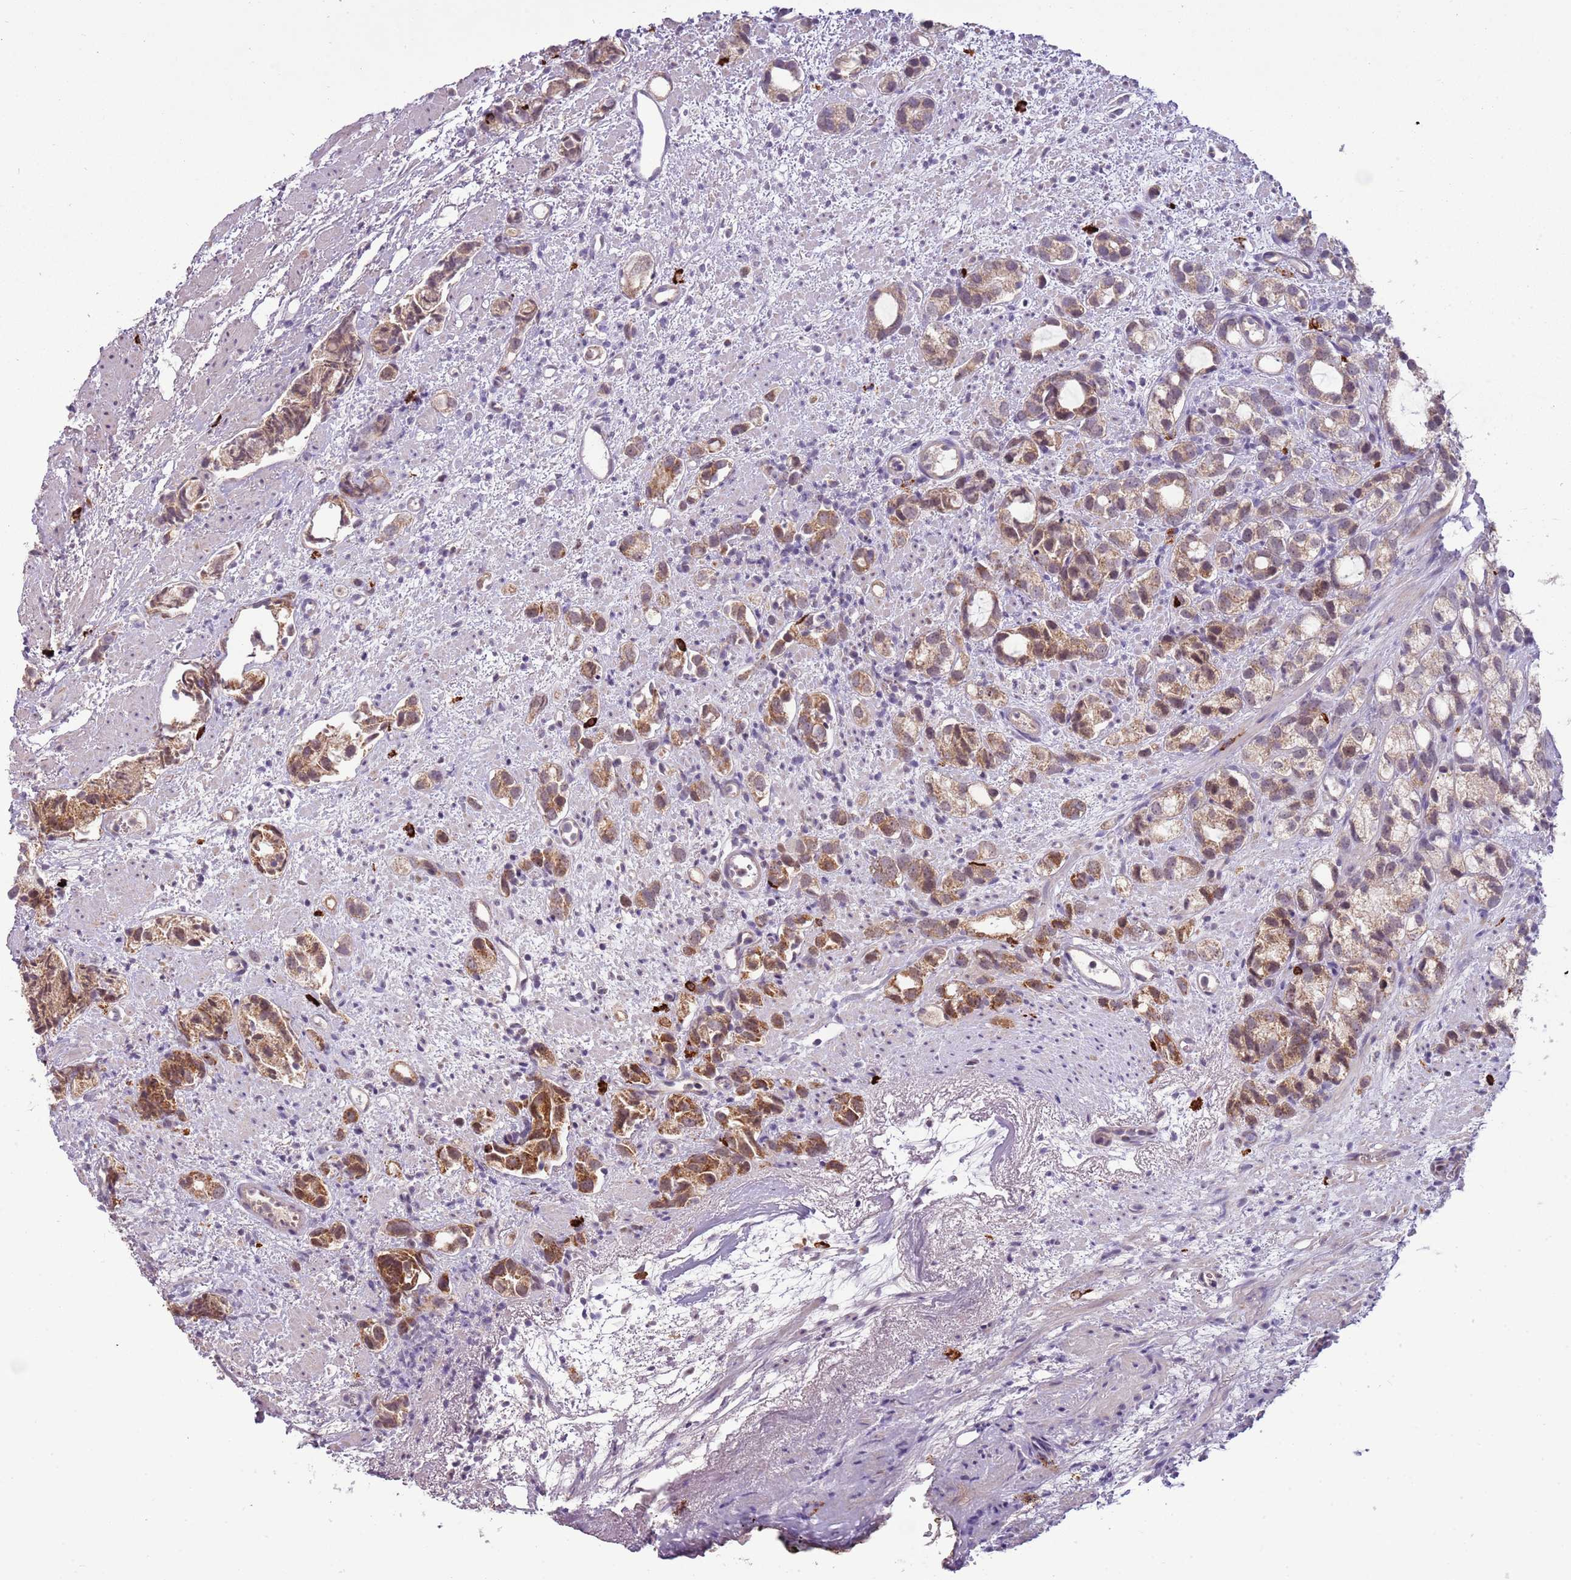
{"staining": {"intensity": "moderate", "quantity": "25%-75%", "location": "cytoplasmic/membranous"}, "tissue": "prostate cancer", "cell_type": "Tumor cells", "image_type": "cancer", "snomed": [{"axis": "morphology", "description": "Adenocarcinoma, High grade"}, {"axis": "topography", "description": "Prostate"}], "caption": "Prostate high-grade adenocarcinoma tissue exhibits moderate cytoplasmic/membranous staining in approximately 25%-75% of tumor cells, visualized by immunohistochemistry.", "gene": "FAM120AOS", "patient": {"sex": "male", "age": 82}}